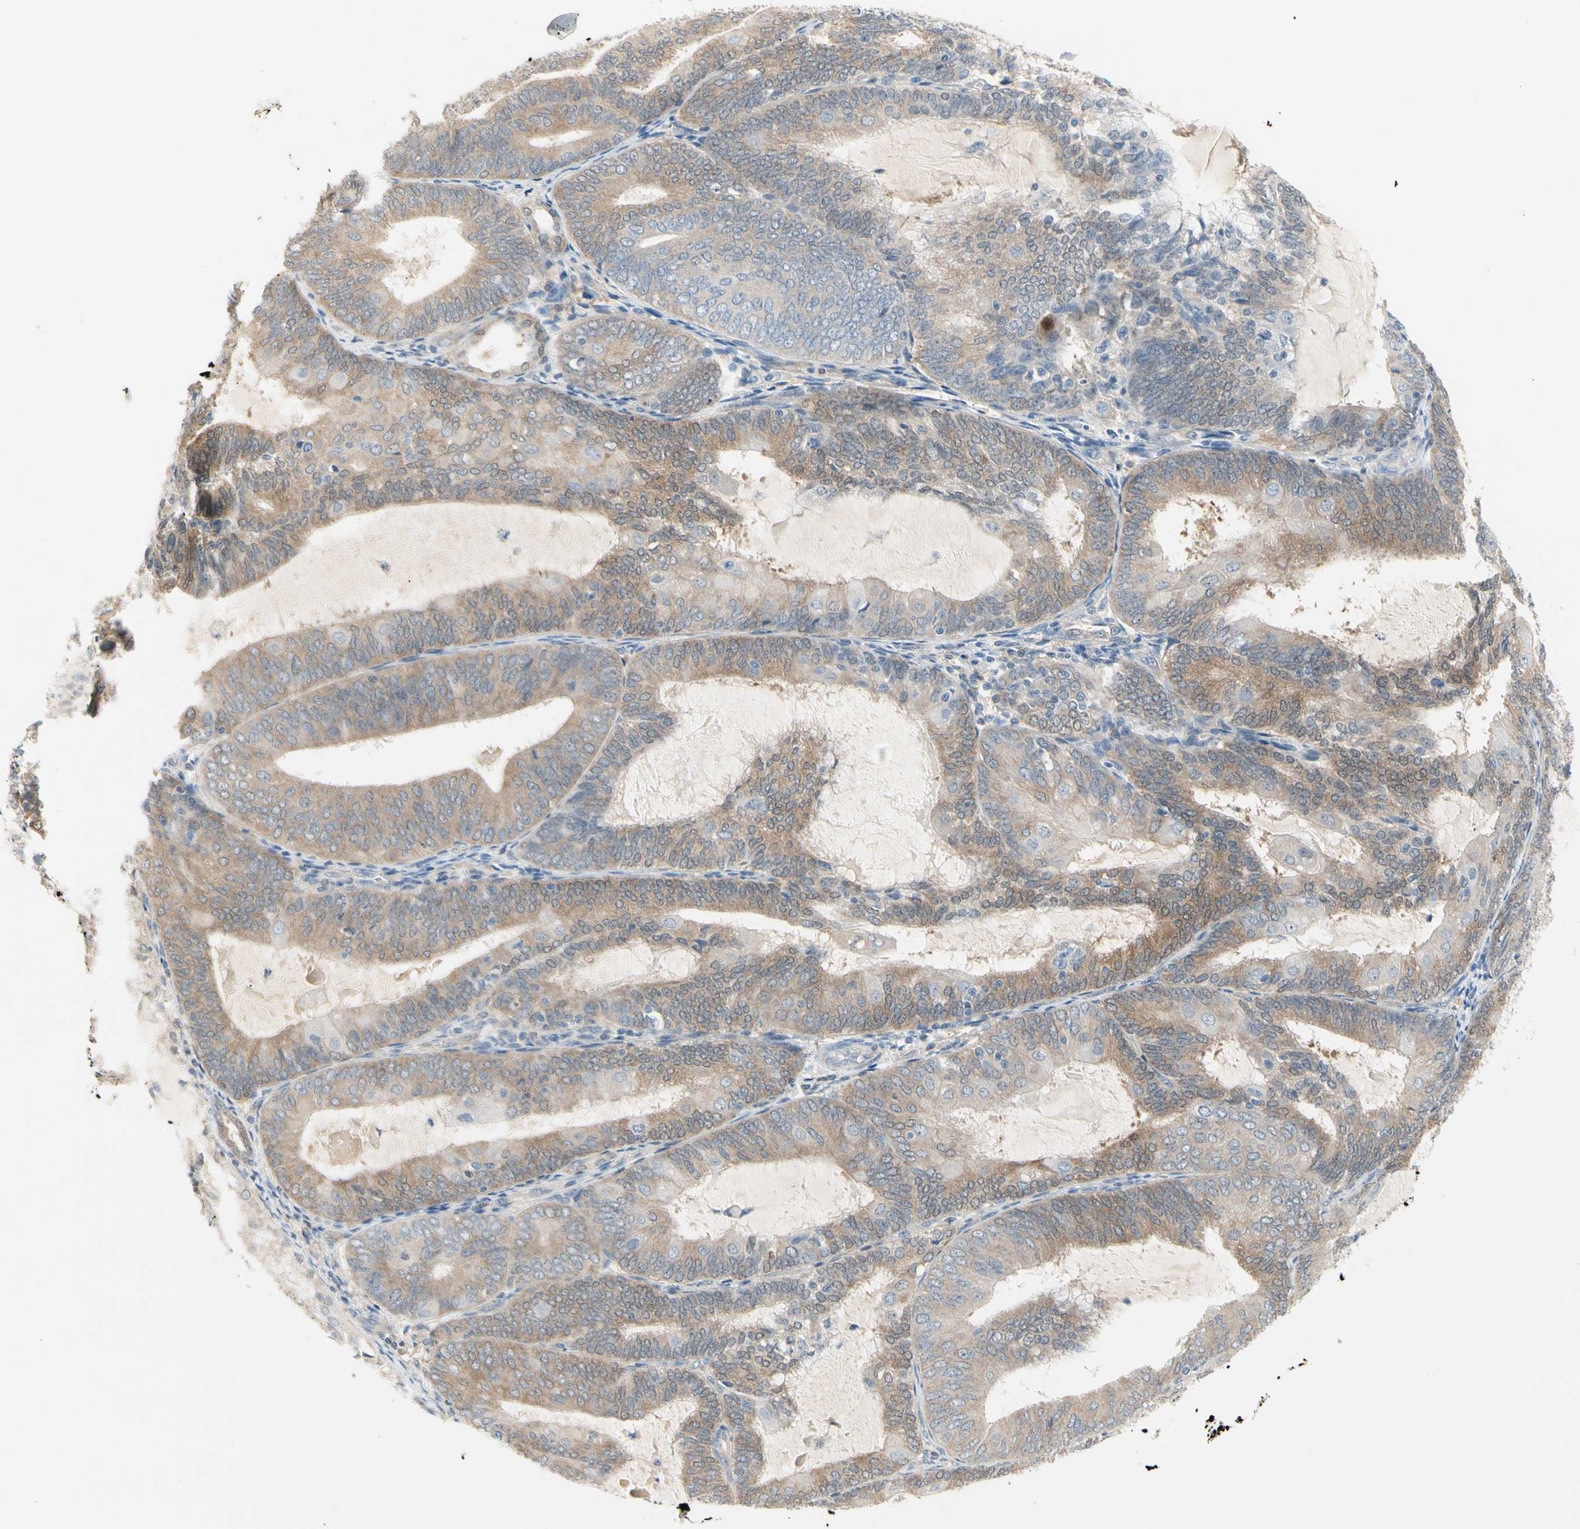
{"staining": {"intensity": "moderate", "quantity": ">75%", "location": "cytoplasmic/membranous"}, "tissue": "endometrial cancer", "cell_type": "Tumor cells", "image_type": "cancer", "snomed": [{"axis": "morphology", "description": "Adenocarcinoma, NOS"}, {"axis": "topography", "description": "Endometrium"}], "caption": "Human adenocarcinoma (endometrial) stained with a protein marker displays moderate staining in tumor cells.", "gene": "MPI", "patient": {"sex": "female", "age": 81}}